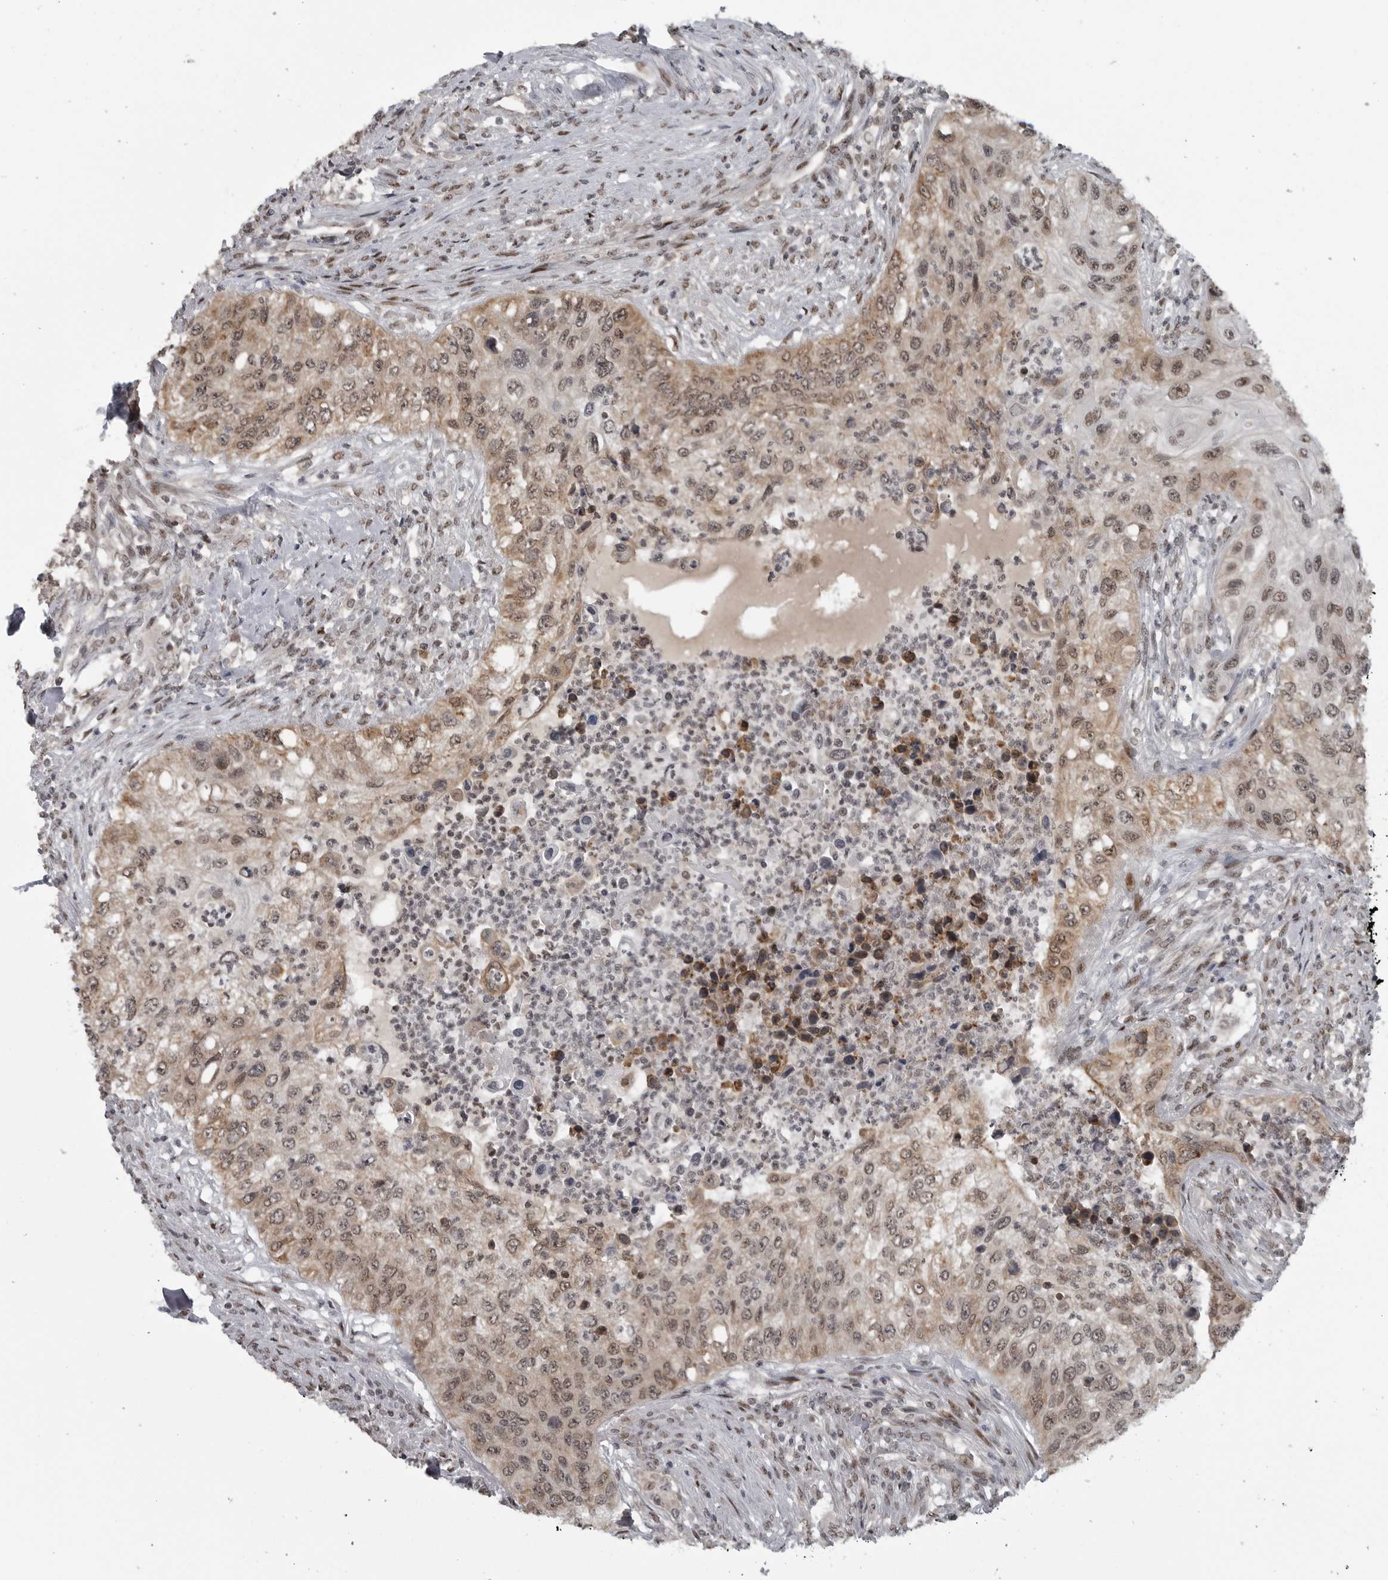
{"staining": {"intensity": "weak", "quantity": ">75%", "location": "cytoplasmic/membranous,nuclear"}, "tissue": "urothelial cancer", "cell_type": "Tumor cells", "image_type": "cancer", "snomed": [{"axis": "morphology", "description": "Urothelial carcinoma, High grade"}, {"axis": "topography", "description": "Urinary bladder"}], "caption": "This micrograph shows immunohistochemistry staining of urothelial carcinoma (high-grade), with low weak cytoplasmic/membranous and nuclear staining in about >75% of tumor cells.", "gene": "C8orf58", "patient": {"sex": "female", "age": 60}}